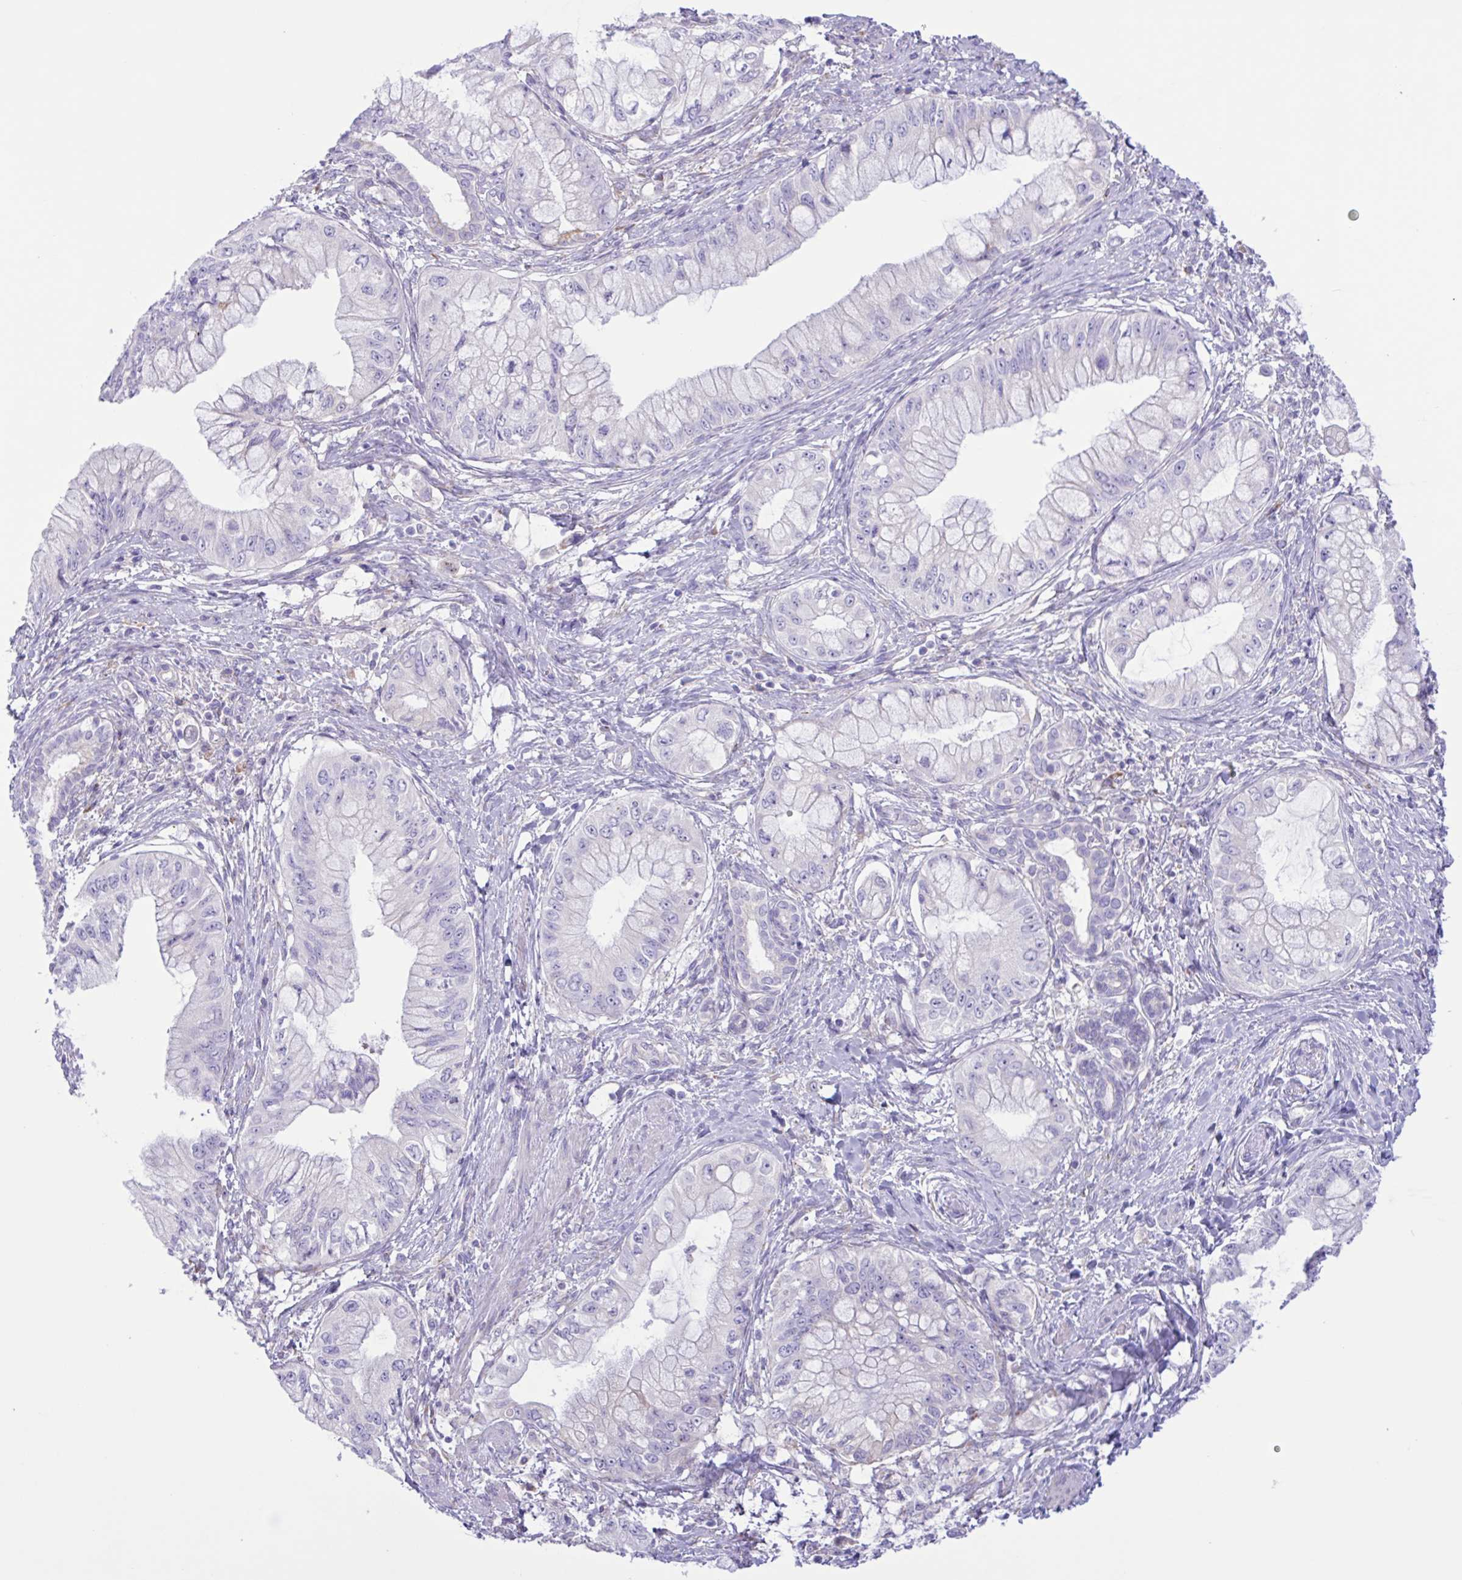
{"staining": {"intensity": "negative", "quantity": "none", "location": "none"}, "tissue": "pancreatic cancer", "cell_type": "Tumor cells", "image_type": "cancer", "snomed": [{"axis": "morphology", "description": "Adenocarcinoma, NOS"}, {"axis": "topography", "description": "Pancreas"}], "caption": "Tumor cells are negative for protein expression in human adenocarcinoma (pancreatic).", "gene": "DSC3", "patient": {"sex": "male", "age": 48}}